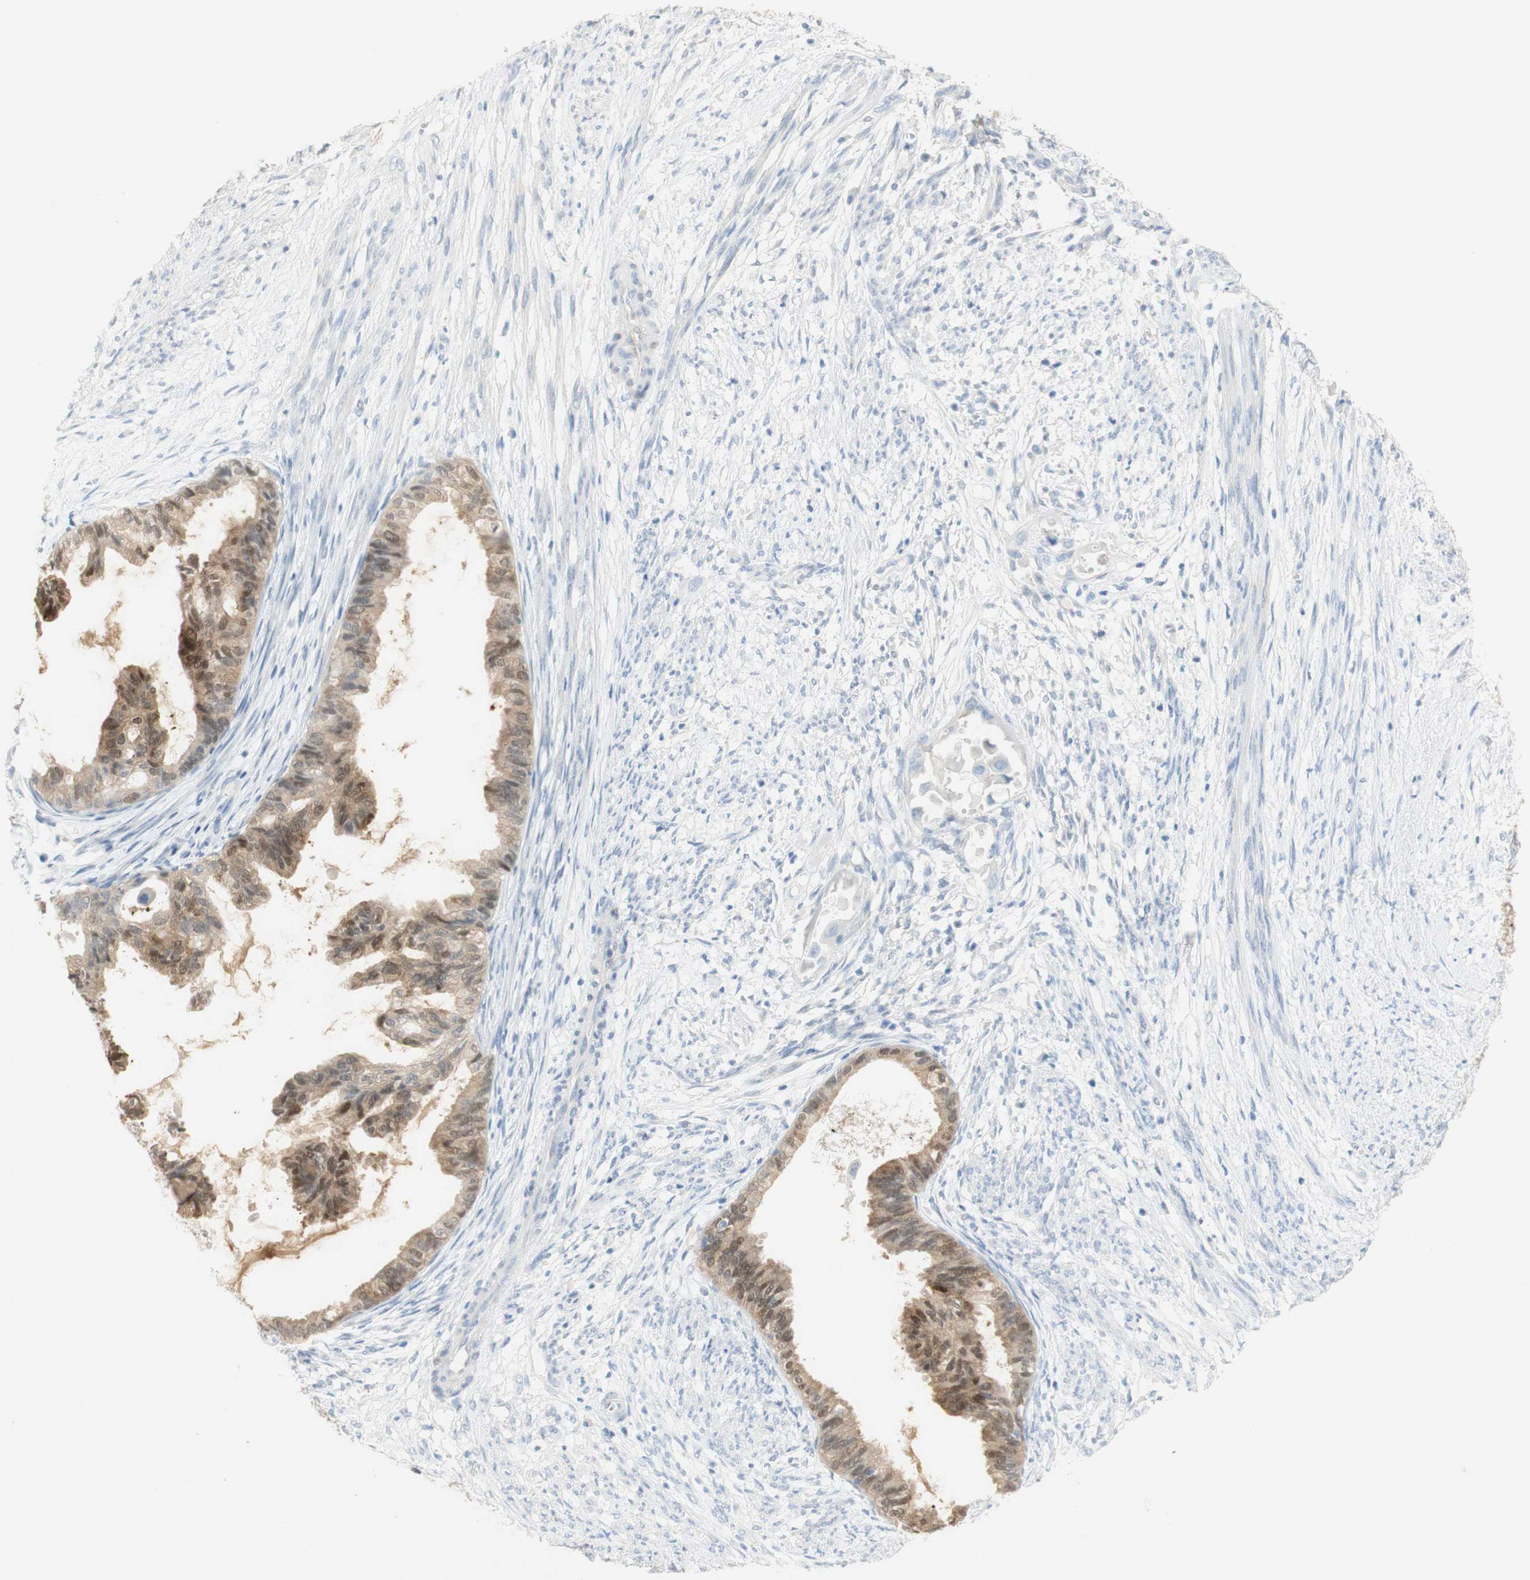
{"staining": {"intensity": "weak", "quantity": ">75%", "location": "cytoplasmic/membranous,nuclear"}, "tissue": "cervical cancer", "cell_type": "Tumor cells", "image_type": "cancer", "snomed": [{"axis": "morphology", "description": "Normal tissue, NOS"}, {"axis": "morphology", "description": "Adenocarcinoma, NOS"}, {"axis": "topography", "description": "Cervix"}, {"axis": "topography", "description": "Endometrium"}], "caption": "Approximately >75% of tumor cells in human cervical cancer display weak cytoplasmic/membranous and nuclear protein positivity as visualized by brown immunohistochemical staining.", "gene": "SELENBP1", "patient": {"sex": "female", "age": 86}}